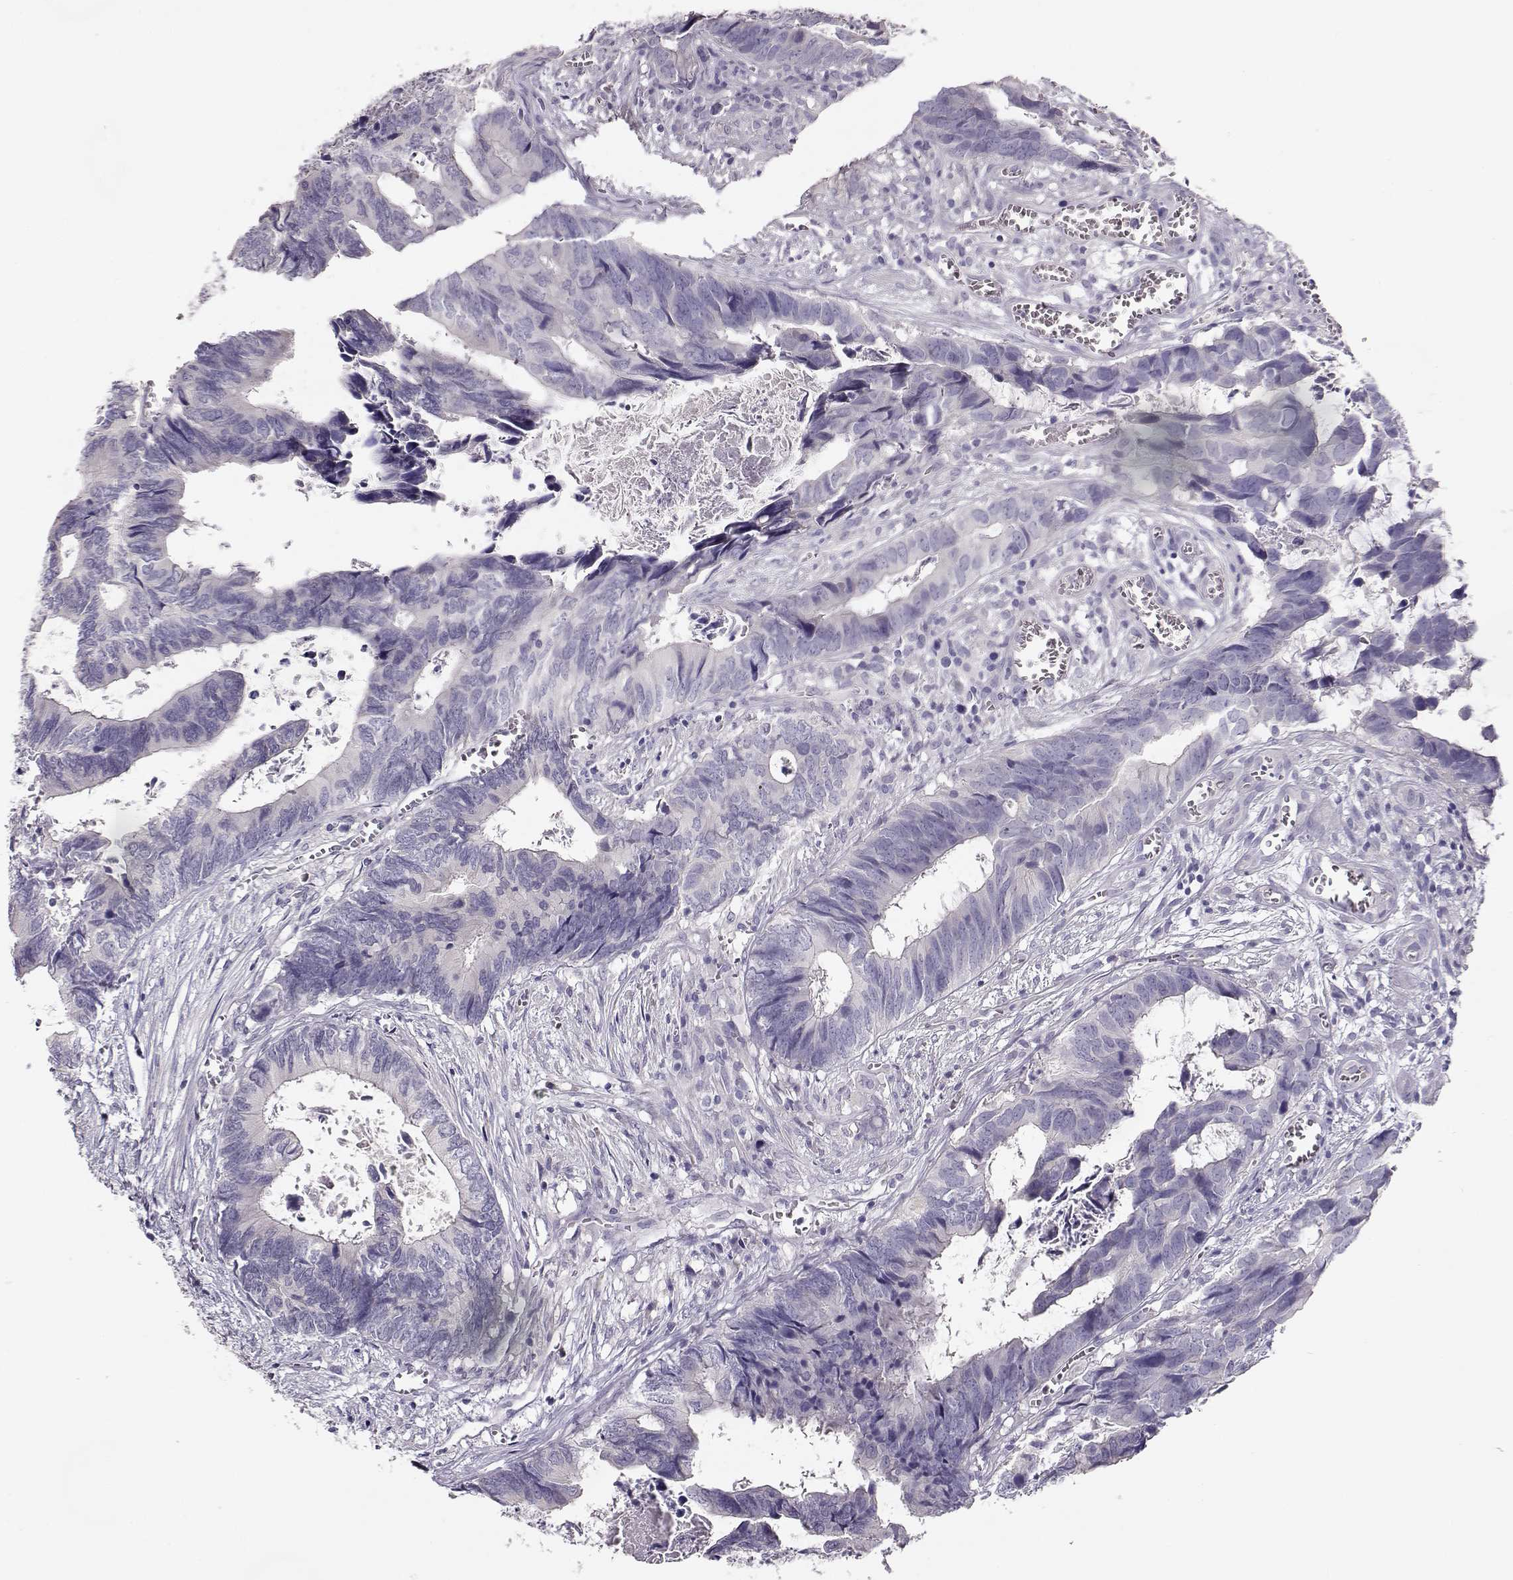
{"staining": {"intensity": "negative", "quantity": "none", "location": "none"}, "tissue": "colorectal cancer", "cell_type": "Tumor cells", "image_type": "cancer", "snomed": [{"axis": "morphology", "description": "Adenocarcinoma, NOS"}, {"axis": "topography", "description": "Colon"}], "caption": "This is an IHC photomicrograph of colorectal cancer. There is no staining in tumor cells.", "gene": "GLIPR1L2", "patient": {"sex": "female", "age": 82}}